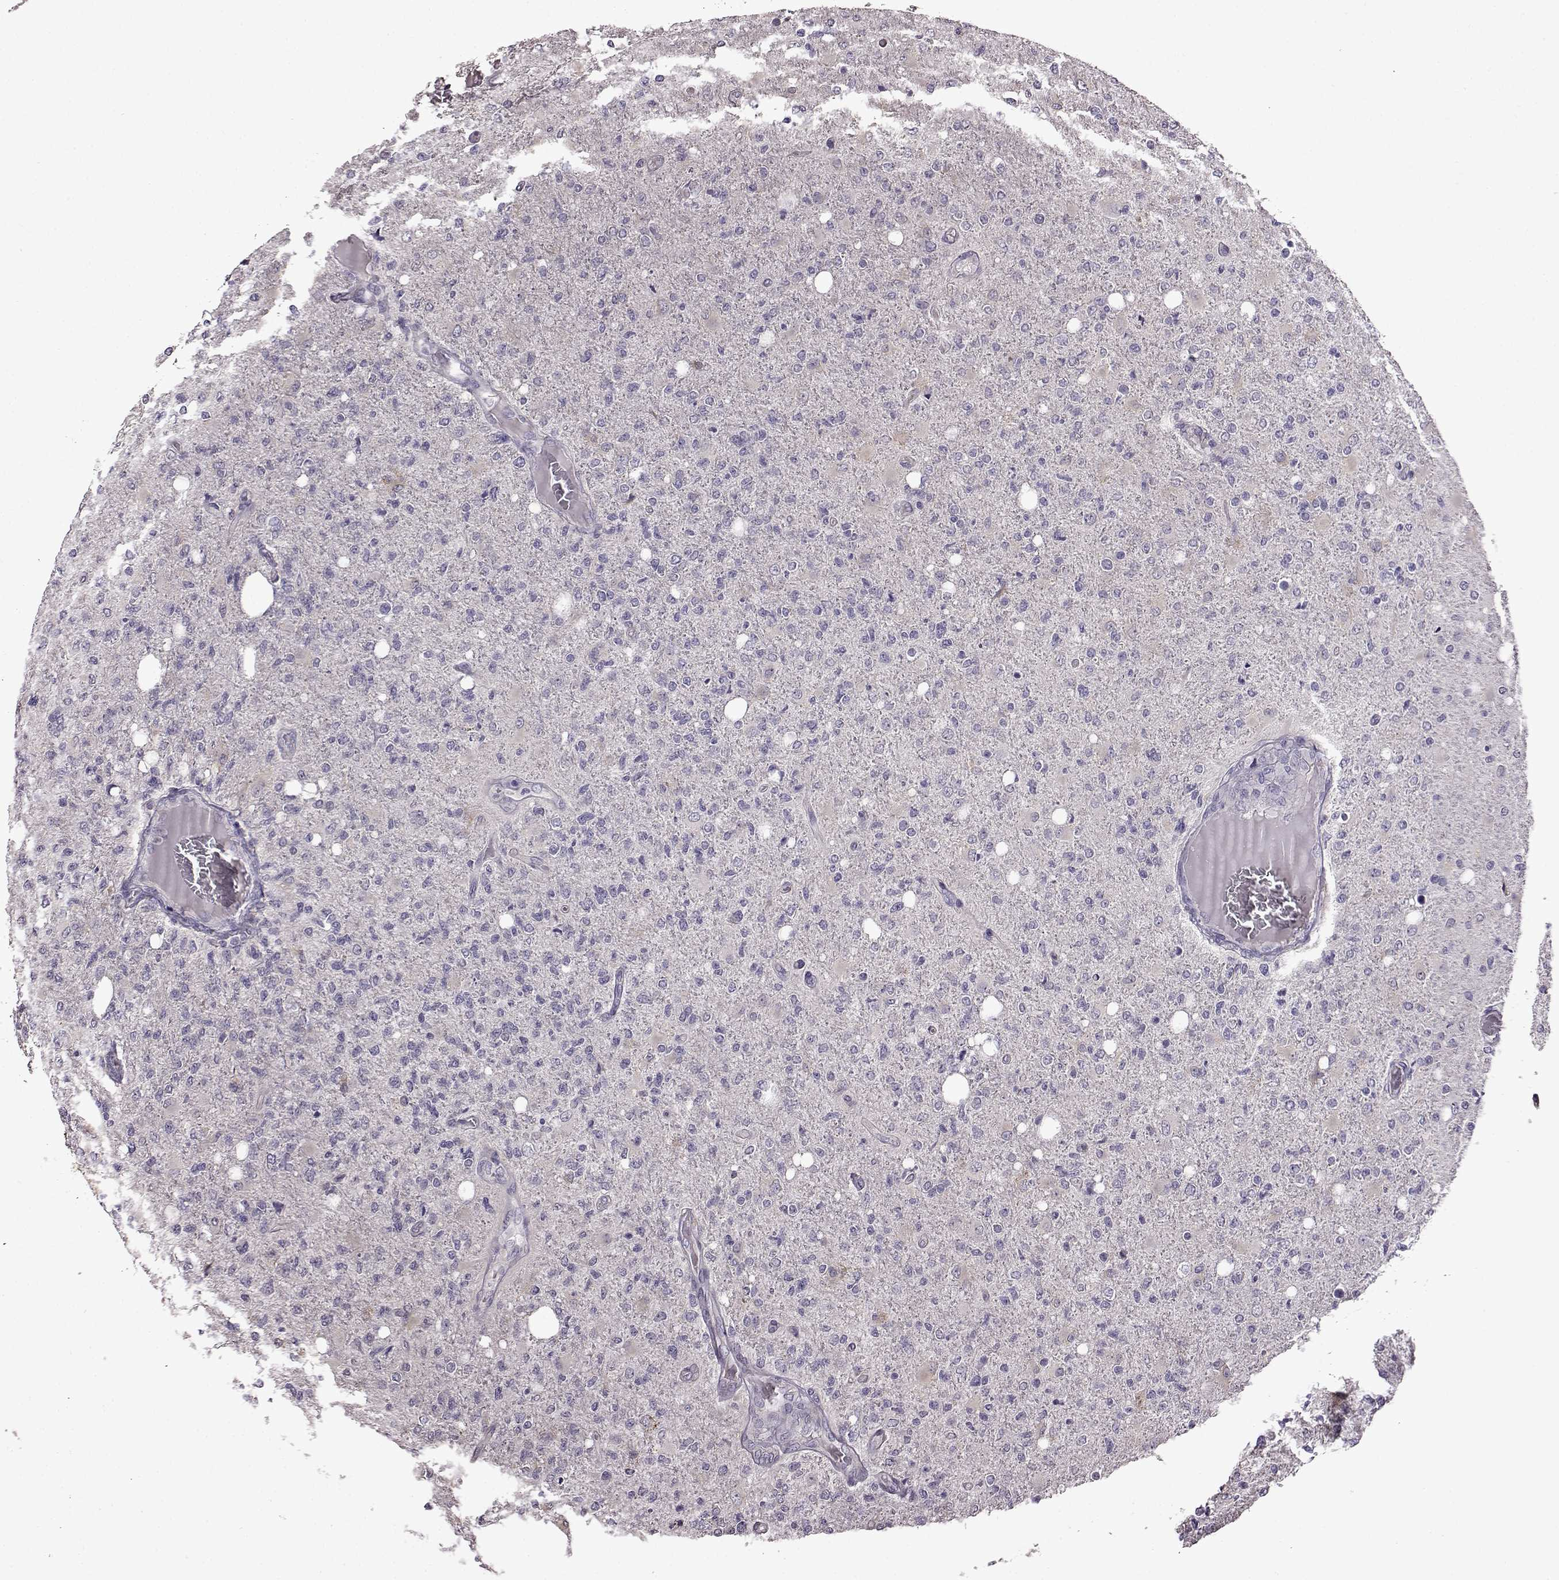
{"staining": {"intensity": "negative", "quantity": "none", "location": "none"}, "tissue": "glioma", "cell_type": "Tumor cells", "image_type": "cancer", "snomed": [{"axis": "morphology", "description": "Glioma, malignant, High grade"}, {"axis": "topography", "description": "Cerebral cortex"}], "caption": "Photomicrograph shows no significant protein positivity in tumor cells of glioma.", "gene": "EDDM3B", "patient": {"sex": "male", "age": 70}}